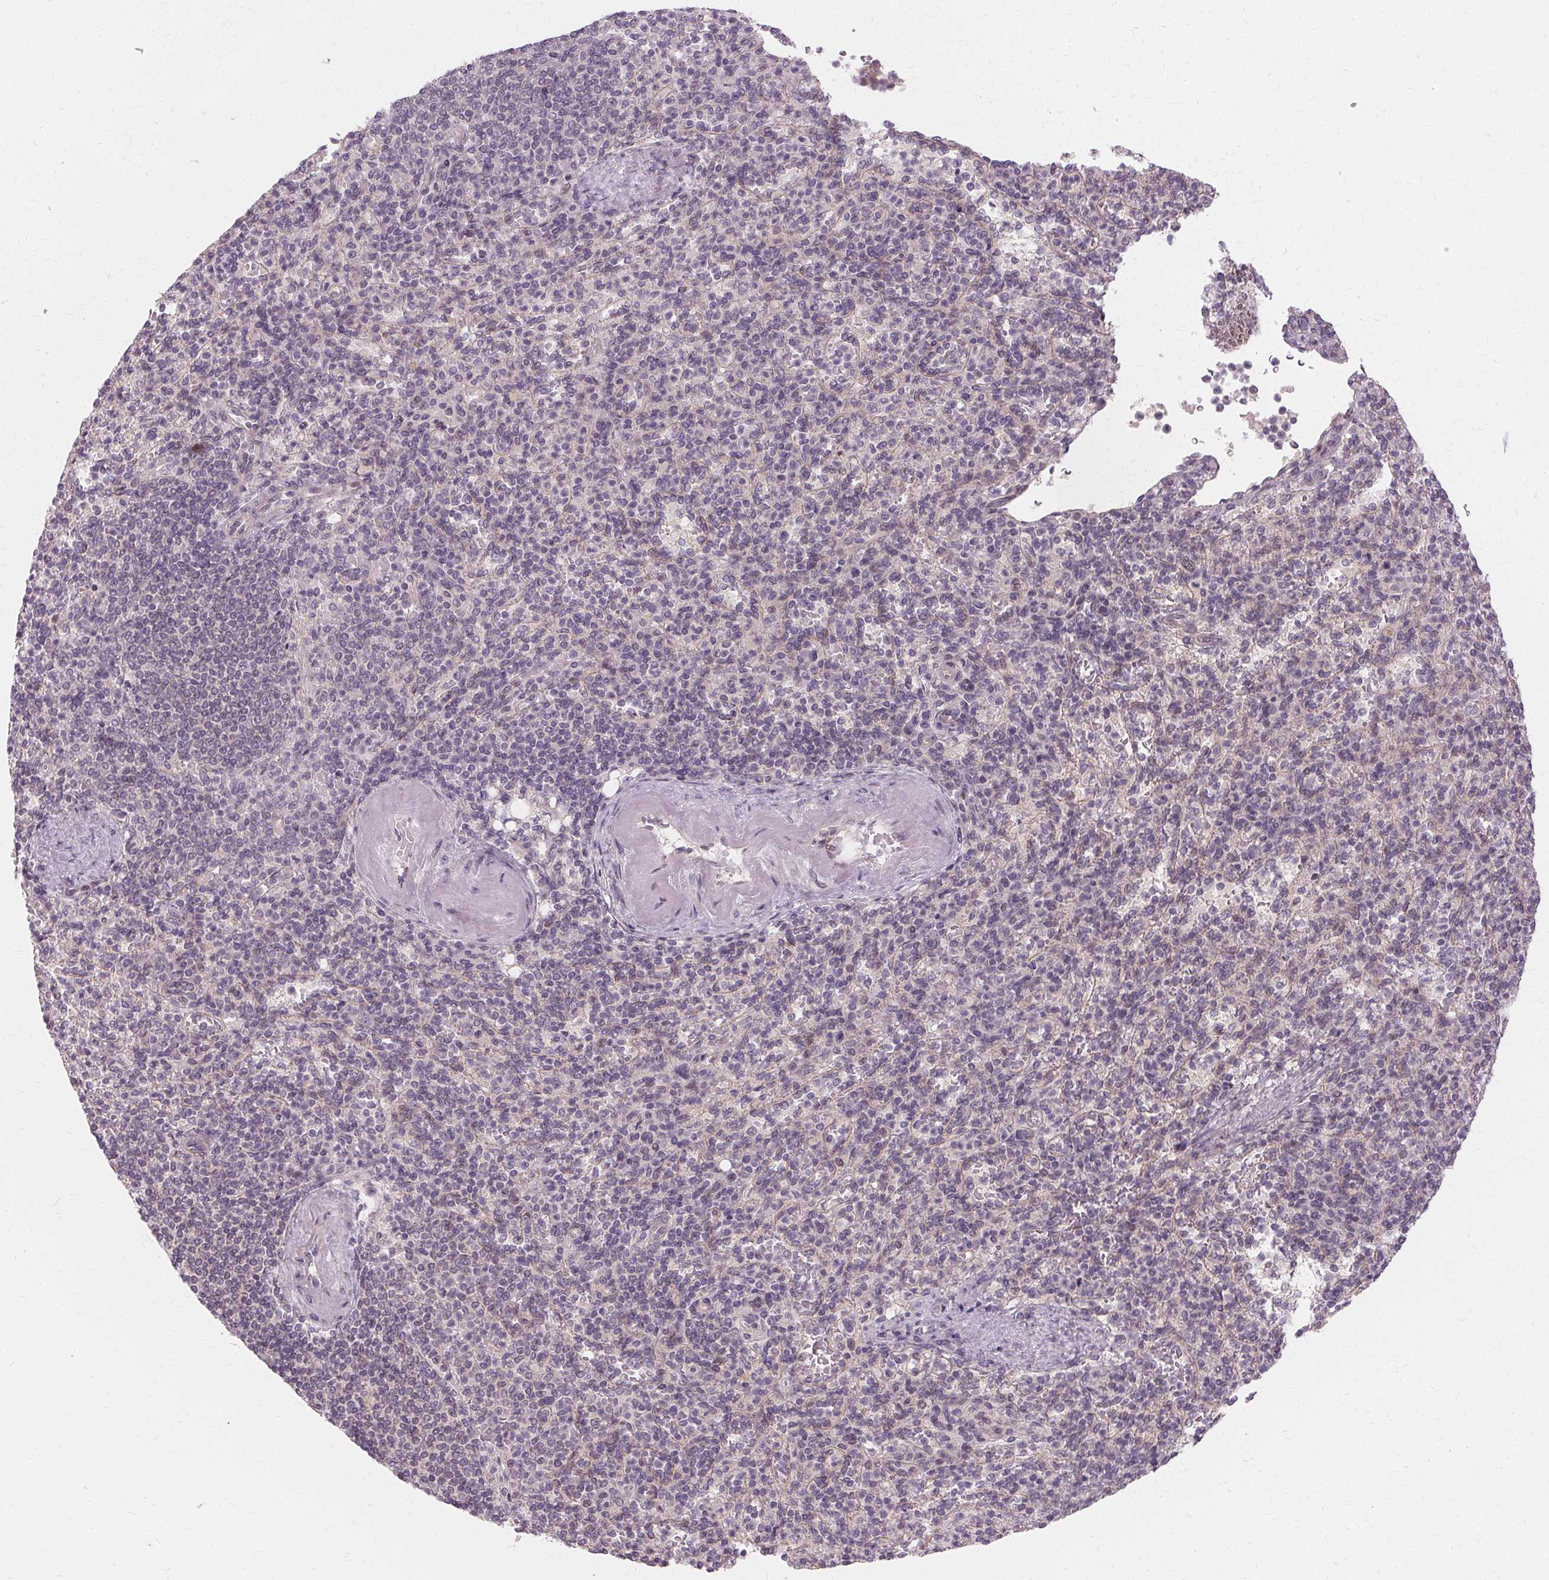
{"staining": {"intensity": "negative", "quantity": "none", "location": "none"}, "tissue": "spleen", "cell_type": "Cells in red pulp", "image_type": "normal", "snomed": [{"axis": "morphology", "description": "Normal tissue, NOS"}, {"axis": "topography", "description": "Spleen"}], "caption": "Protein analysis of benign spleen displays no significant expression in cells in red pulp.", "gene": "USP8", "patient": {"sex": "female", "age": 74}}